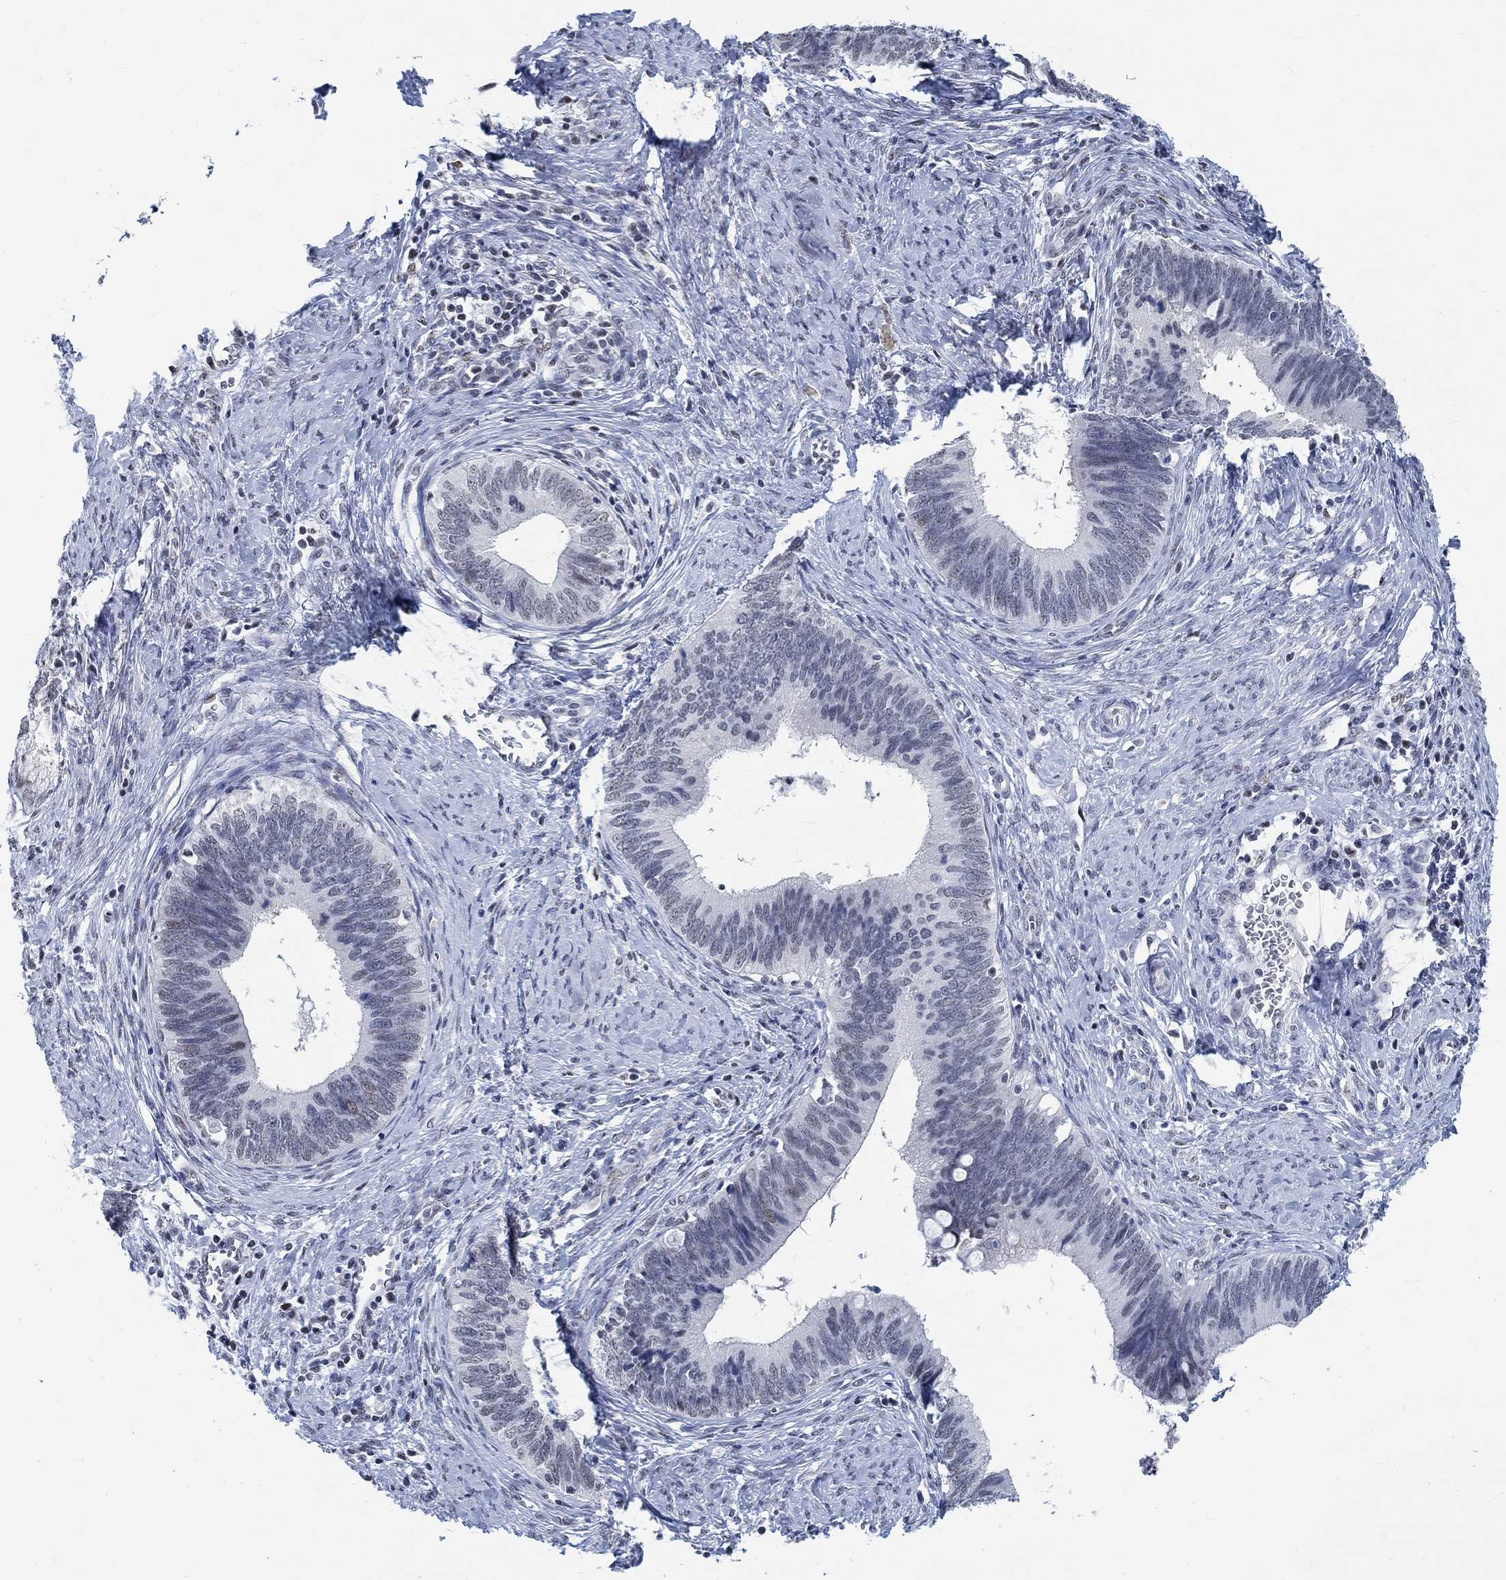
{"staining": {"intensity": "negative", "quantity": "none", "location": "none"}, "tissue": "cervical cancer", "cell_type": "Tumor cells", "image_type": "cancer", "snomed": [{"axis": "morphology", "description": "Adenocarcinoma, NOS"}, {"axis": "topography", "description": "Cervix"}], "caption": "High magnification brightfield microscopy of cervical cancer (adenocarcinoma) stained with DAB (brown) and counterstained with hematoxylin (blue): tumor cells show no significant positivity.", "gene": "KCNH8", "patient": {"sex": "female", "age": 42}}